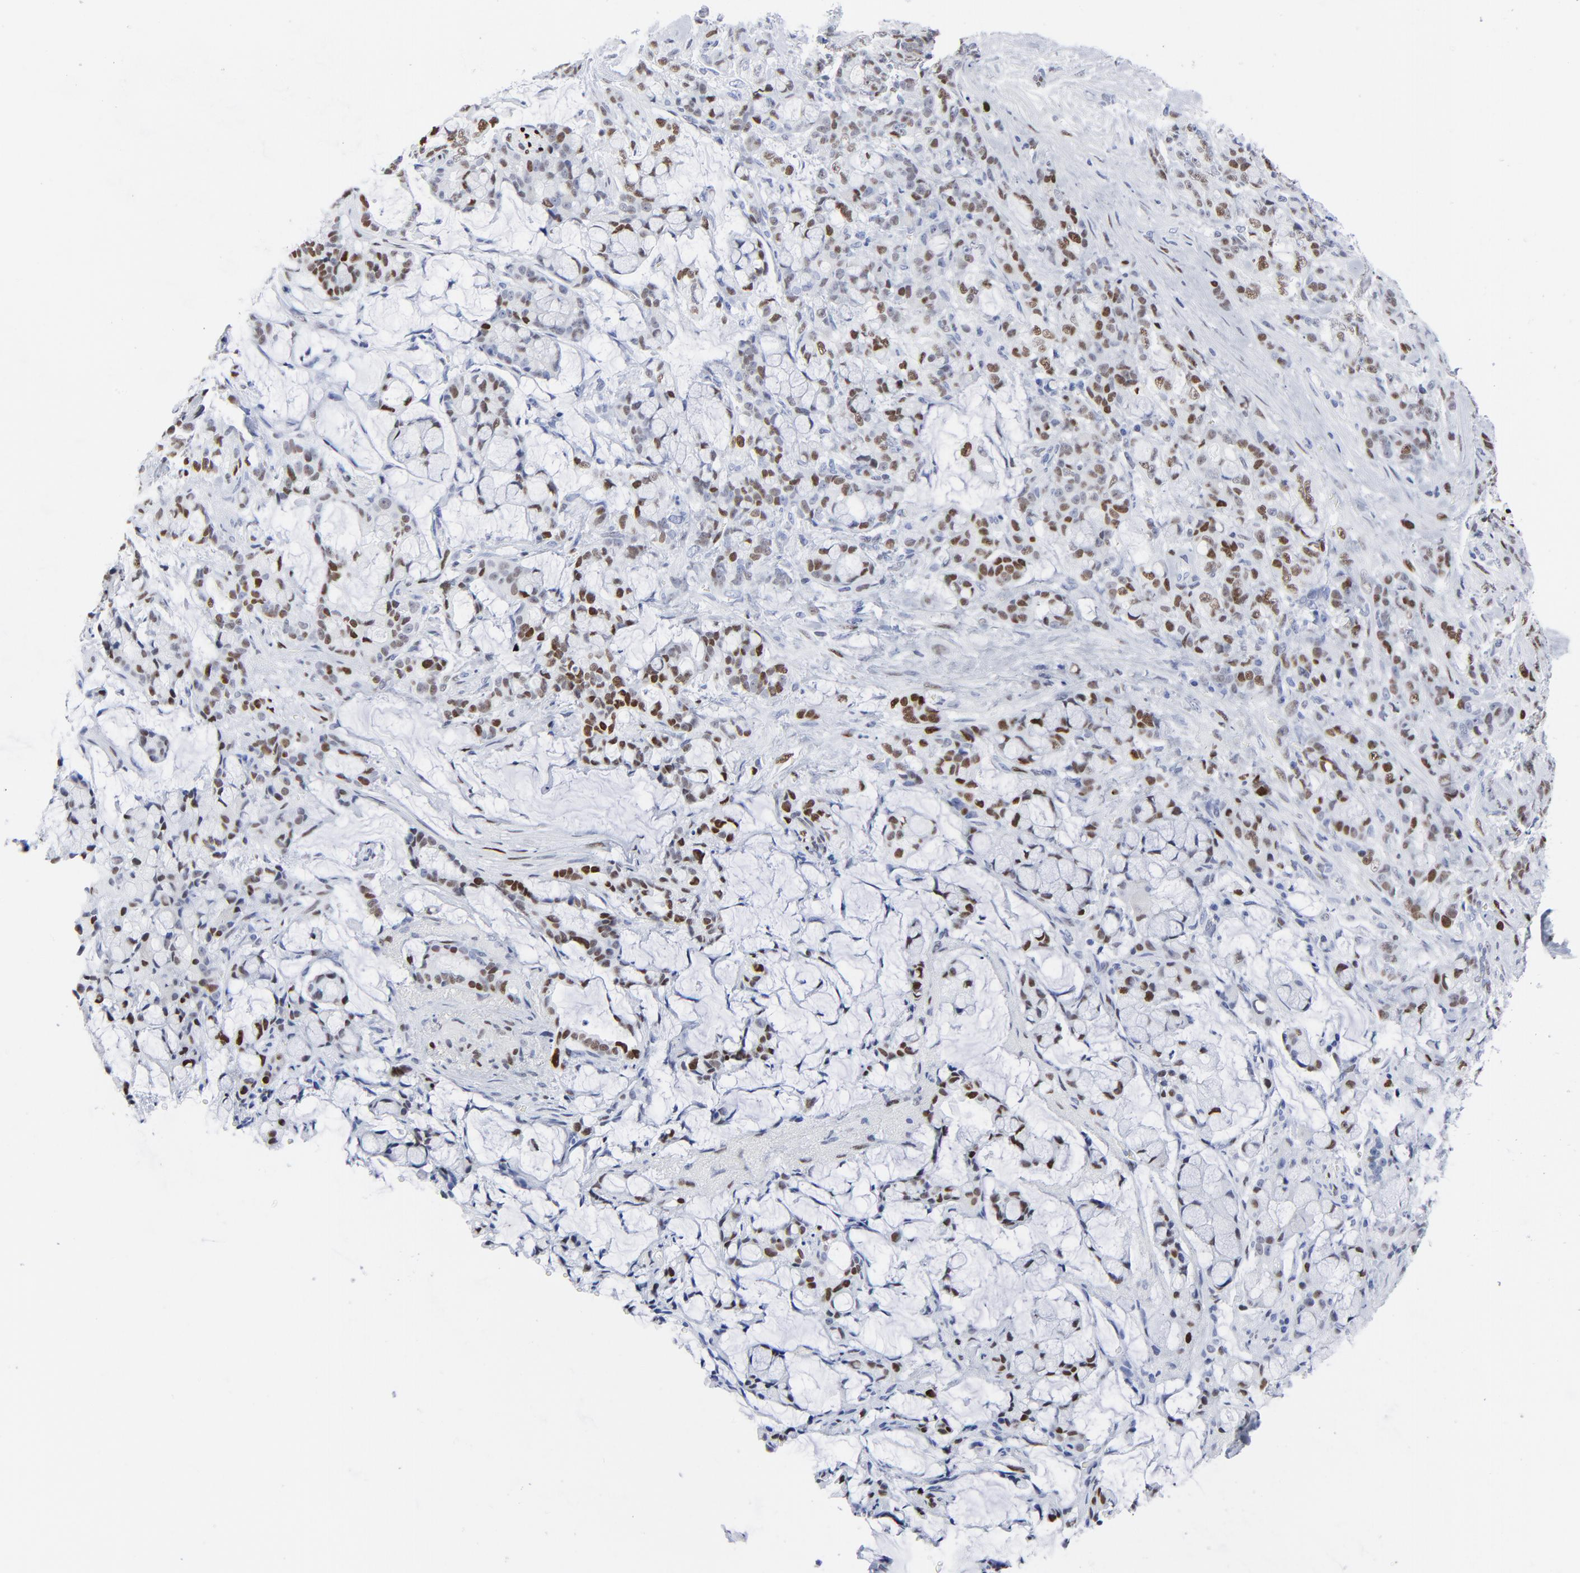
{"staining": {"intensity": "moderate", "quantity": ">75%", "location": "nuclear"}, "tissue": "pancreatic cancer", "cell_type": "Tumor cells", "image_type": "cancer", "snomed": [{"axis": "morphology", "description": "Adenocarcinoma, NOS"}, {"axis": "topography", "description": "Pancreas"}], "caption": "The image exhibits staining of pancreatic cancer (adenocarcinoma), revealing moderate nuclear protein expression (brown color) within tumor cells.", "gene": "JUN", "patient": {"sex": "female", "age": 73}}